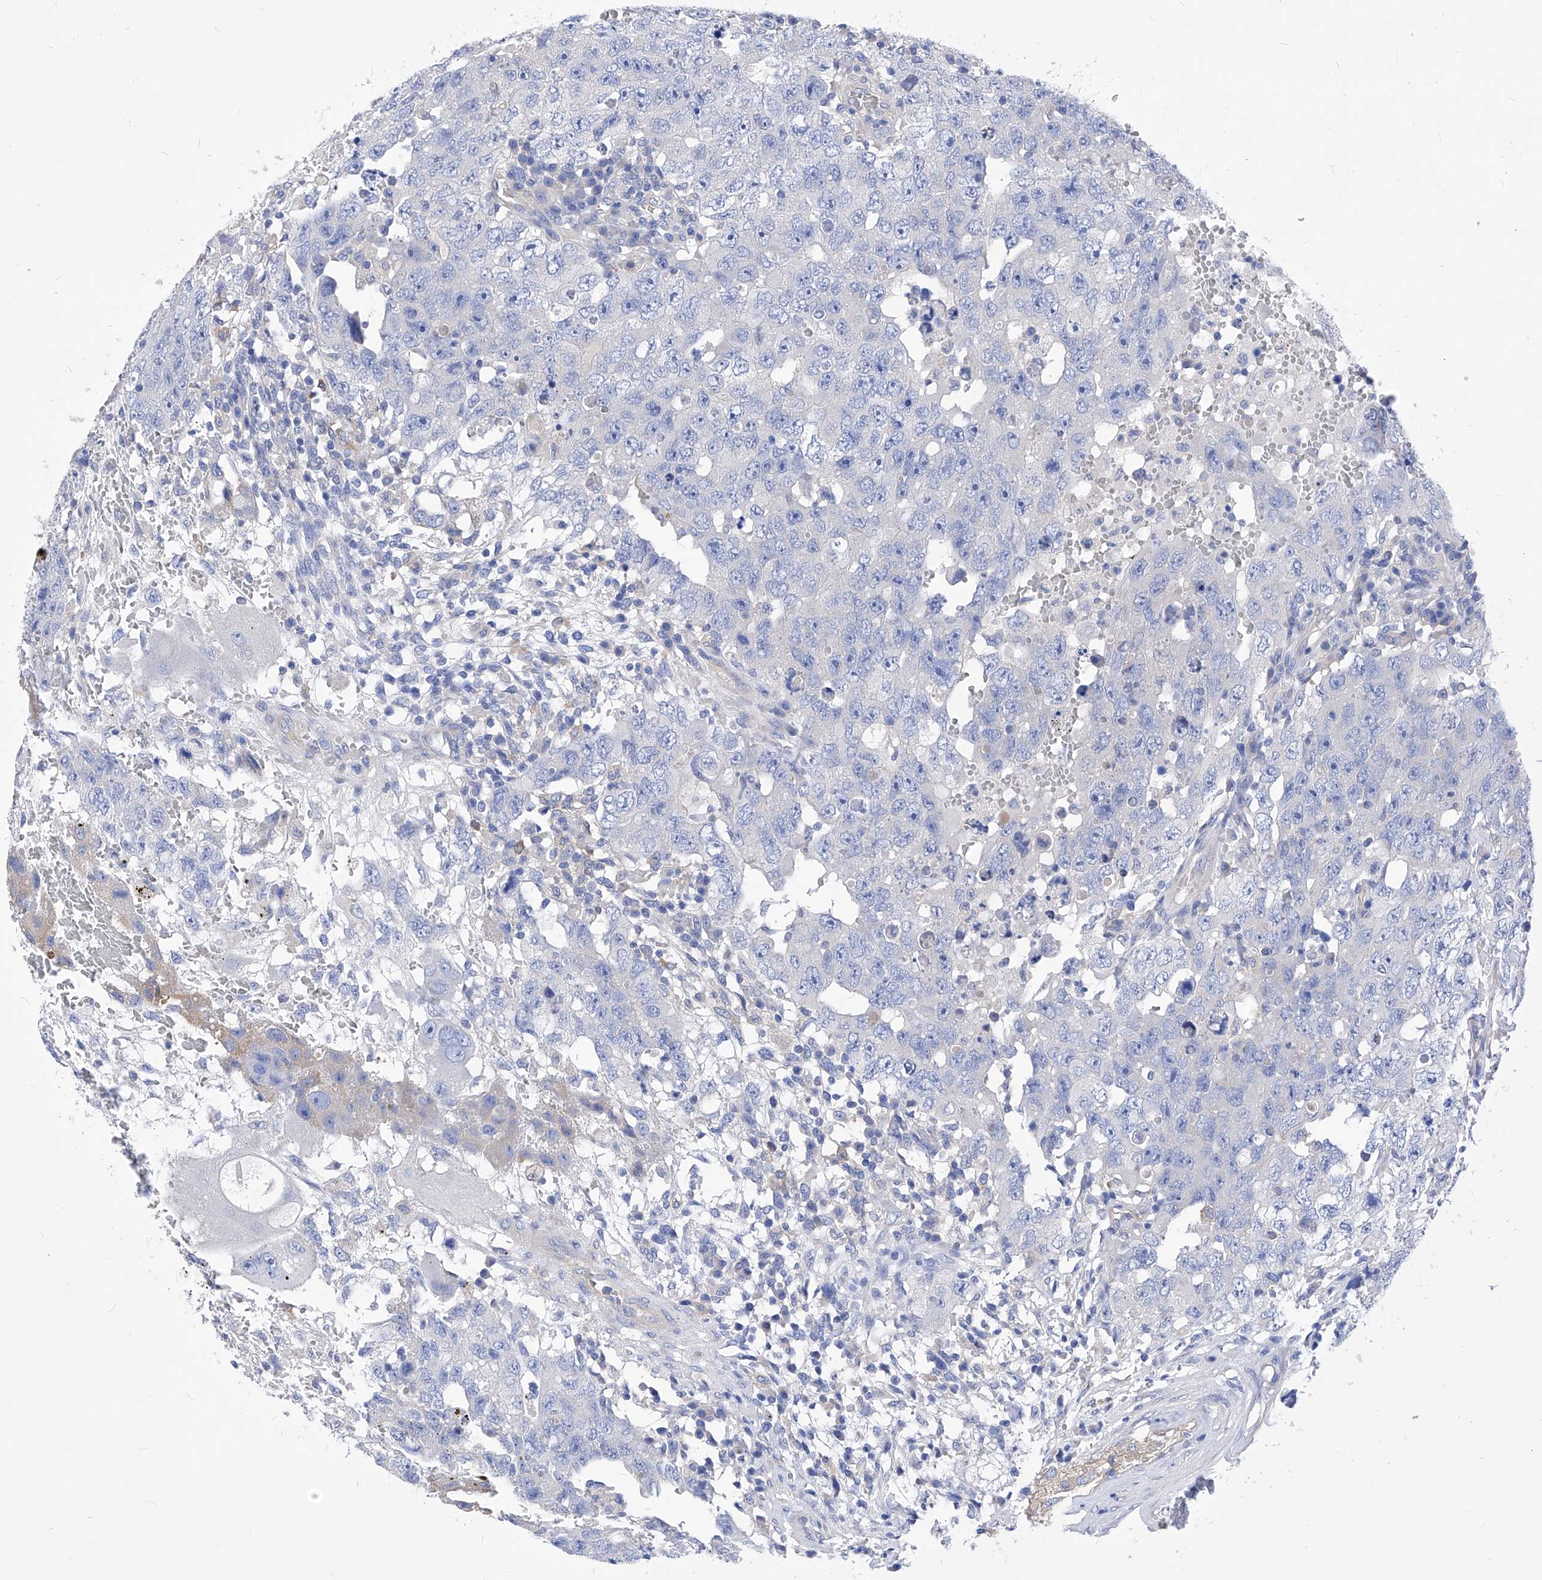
{"staining": {"intensity": "negative", "quantity": "none", "location": "none"}, "tissue": "testis cancer", "cell_type": "Tumor cells", "image_type": "cancer", "snomed": [{"axis": "morphology", "description": "Carcinoma, Embryonal, NOS"}, {"axis": "topography", "description": "Testis"}], "caption": "Protein analysis of testis cancer displays no significant positivity in tumor cells. (DAB IHC, high magnification).", "gene": "XPNPEP1", "patient": {"sex": "male", "age": 26}}